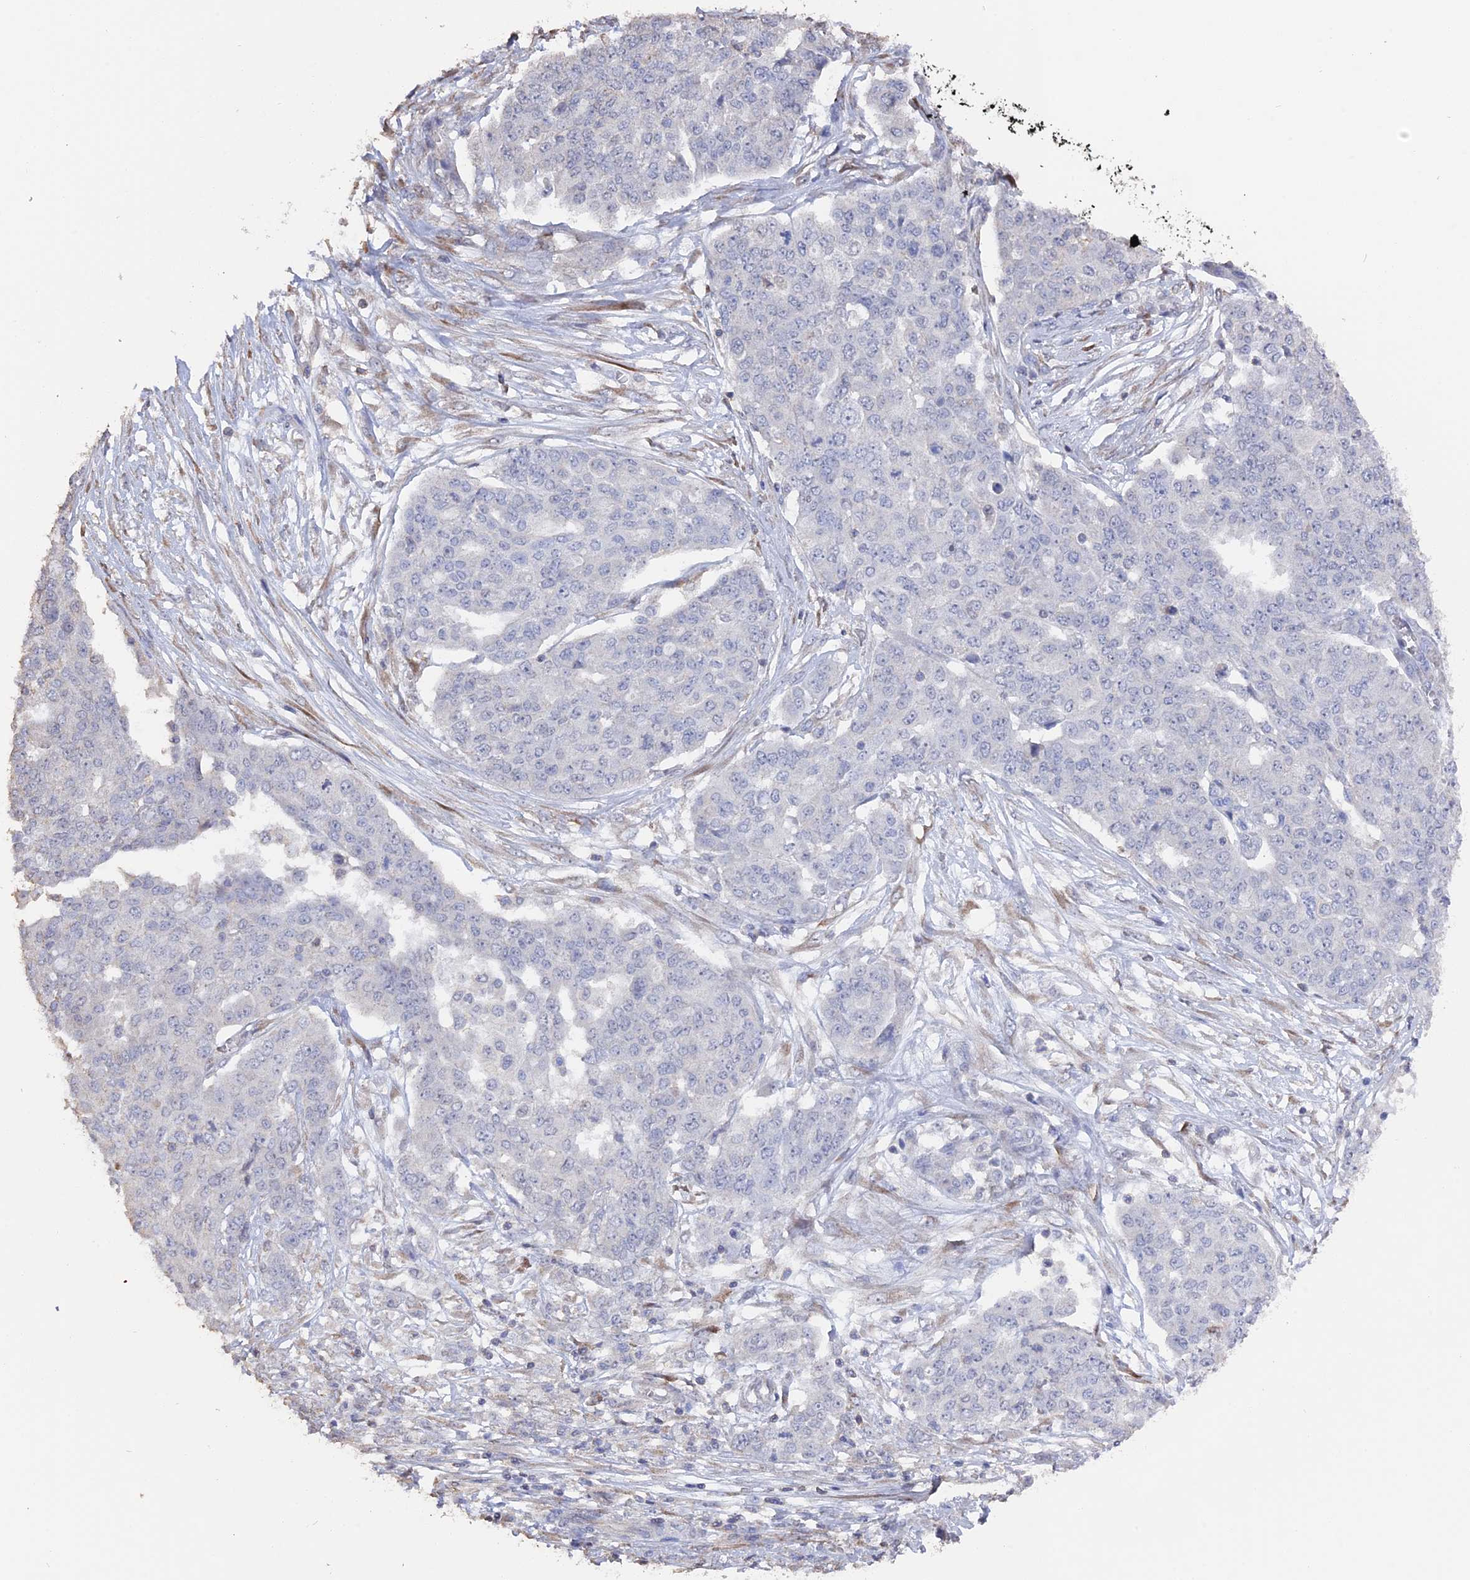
{"staining": {"intensity": "negative", "quantity": "none", "location": "none"}, "tissue": "ovarian cancer", "cell_type": "Tumor cells", "image_type": "cancer", "snomed": [{"axis": "morphology", "description": "Cystadenocarcinoma, serous, NOS"}, {"axis": "topography", "description": "Soft tissue"}, {"axis": "topography", "description": "Ovary"}], "caption": "There is no significant positivity in tumor cells of ovarian cancer (serous cystadenocarcinoma).", "gene": "SEMG2", "patient": {"sex": "female", "age": 57}}